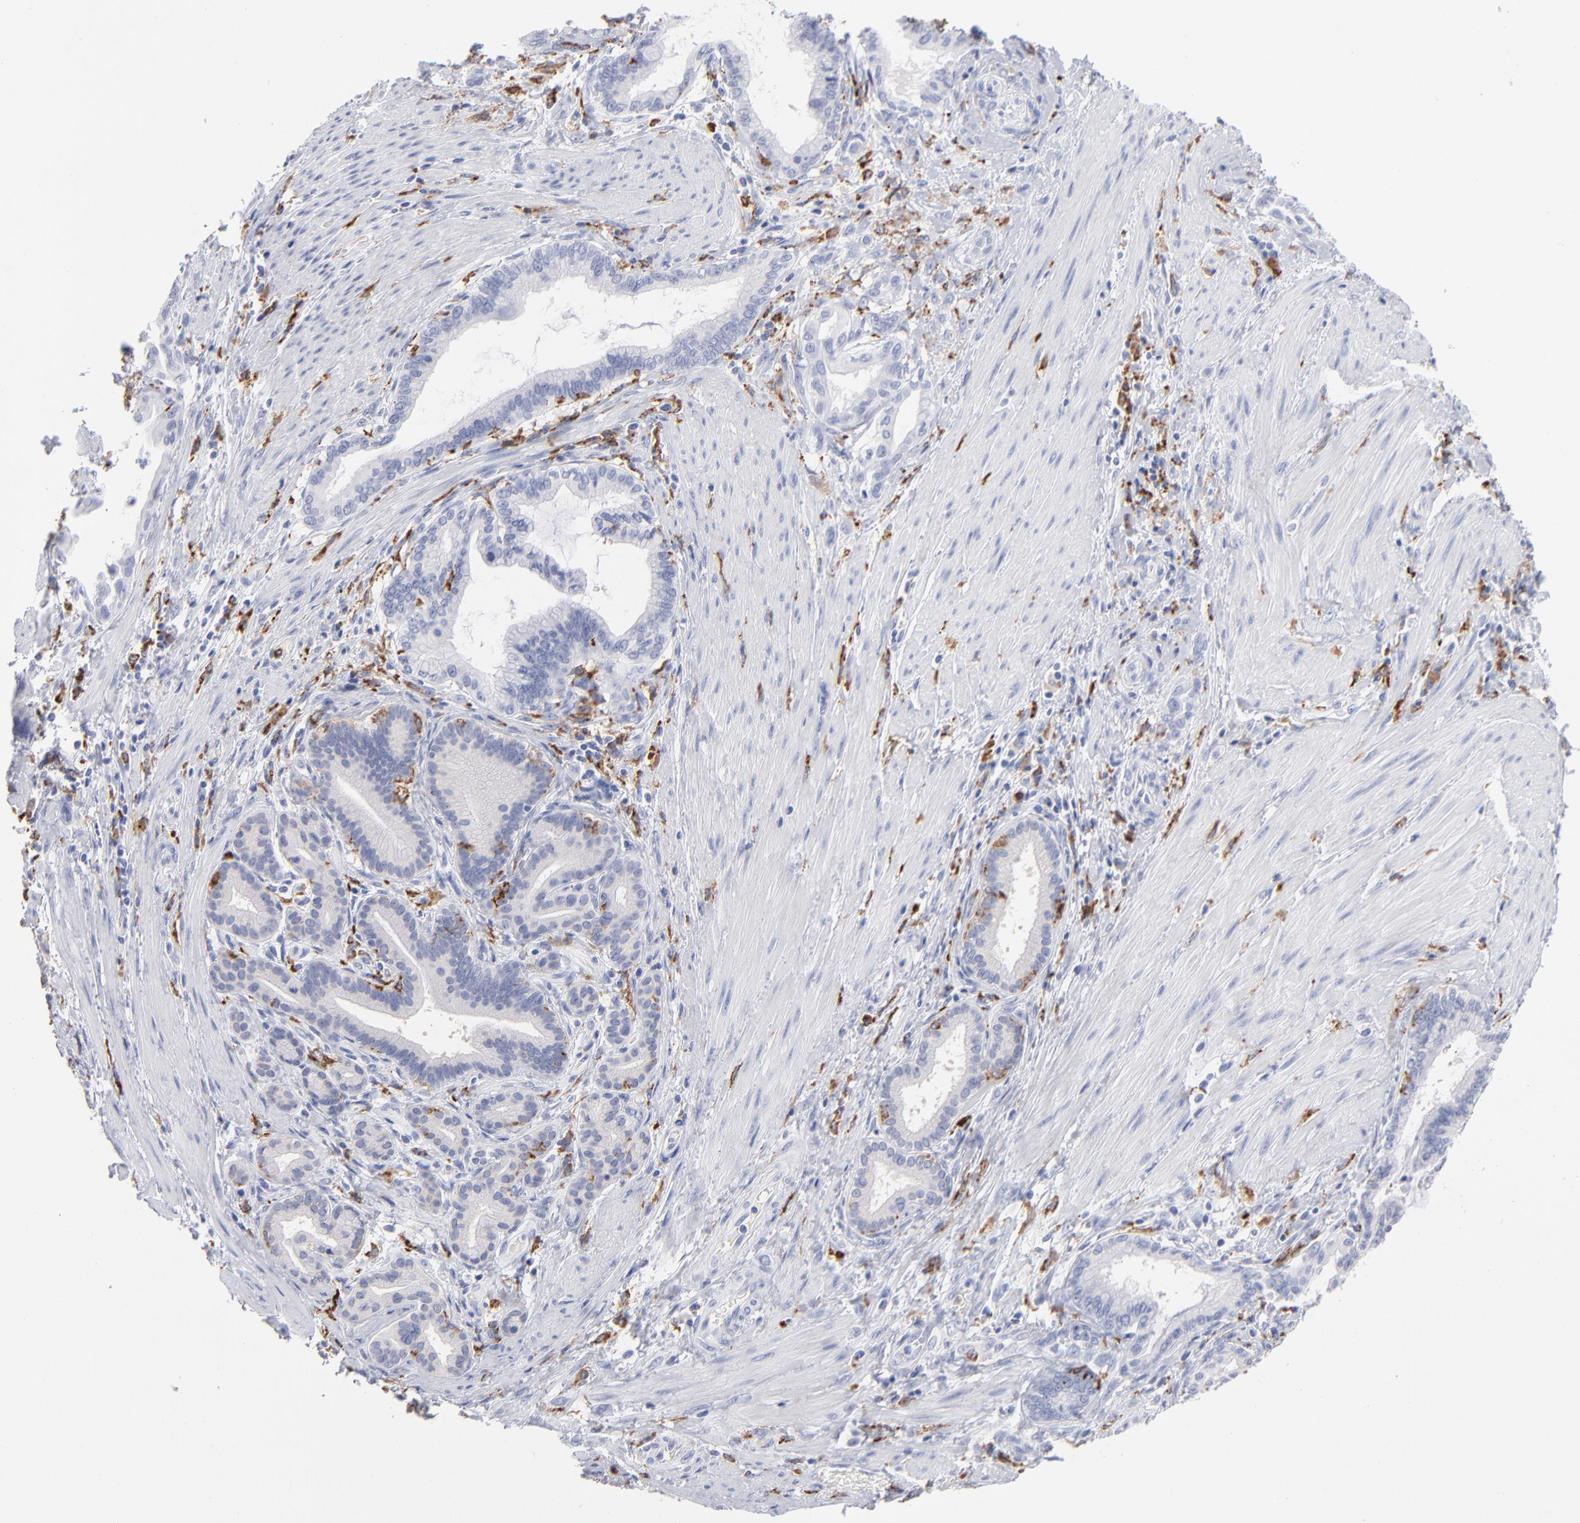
{"staining": {"intensity": "negative", "quantity": "none", "location": "none"}, "tissue": "pancreatic cancer", "cell_type": "Tumor cells", "image_type": "cancer", "snomed": [{"axis": "morphology", "description": "Adenocarcinoma, NOS"}, {"axis": "topography", "description": "Pancreas"}], "caption": "There is no significant positivity in tumor cells of adenocarcinoma (pancreatic). The staining was performed using DAB to visualize the protein expression in brown, while the nuclei were stained in blue with hematoxylin (Magnification: 20x).", "gene": "CD180", "patient": {"sex": "female", "age": 64}}